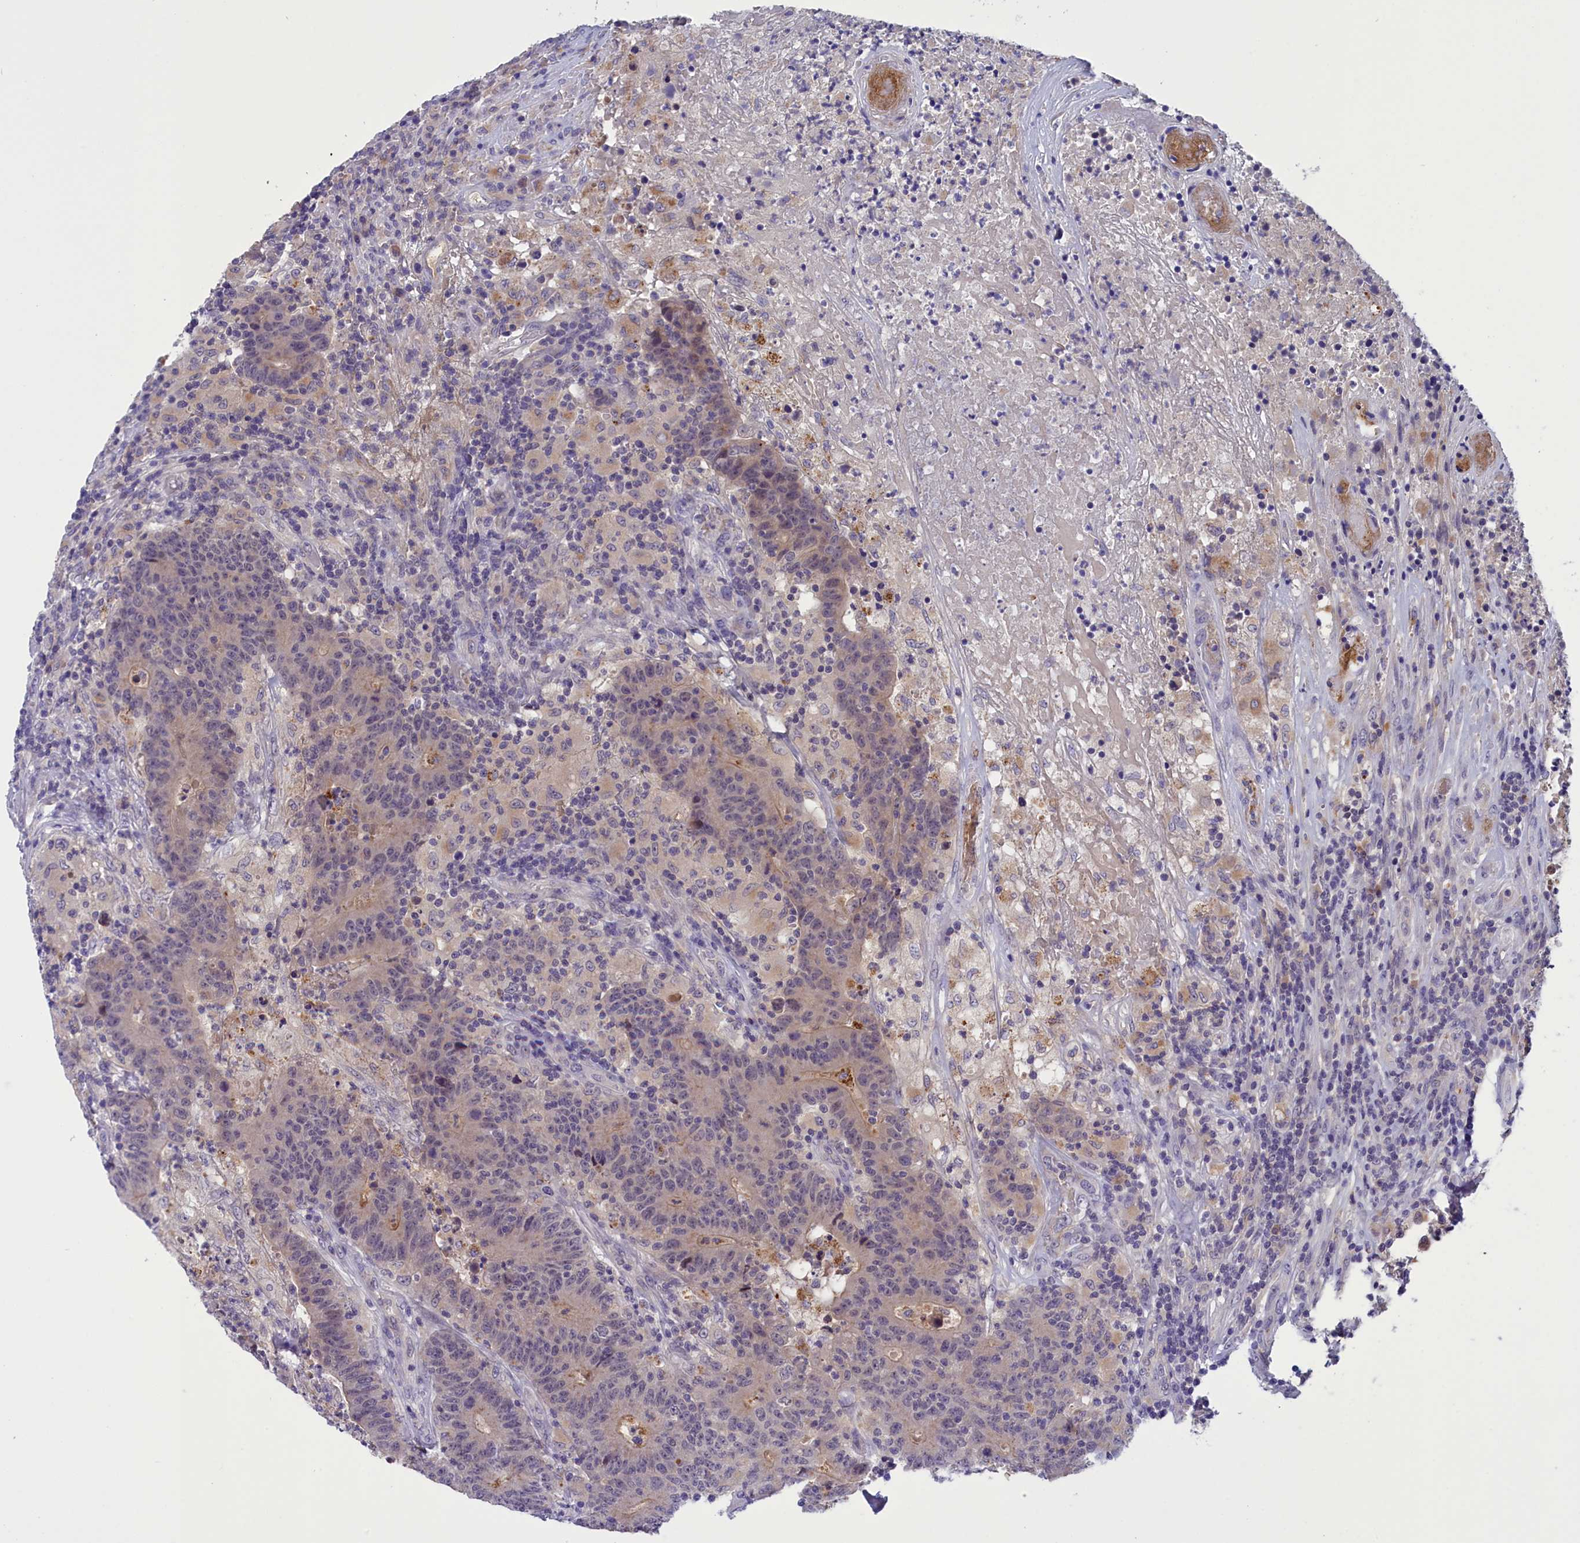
{"staining": {"intensity": "negative", "quantity": "none", "location": "none"}, "tissue": "colorectal cancer", "cell_type": "Tumor cells", "image_type": "cancer", "snomed": [{"axis": "morphology", "description": "Adenocarcinoma, NOS"}, {"axis": "topography", "description": "Colon"}], "caption": "Histopathology image shows no protein staining in tumor cells of colorectal cancer tissue.", "gene": "STYX", "patient": {"sex": "female", "age": 75}}